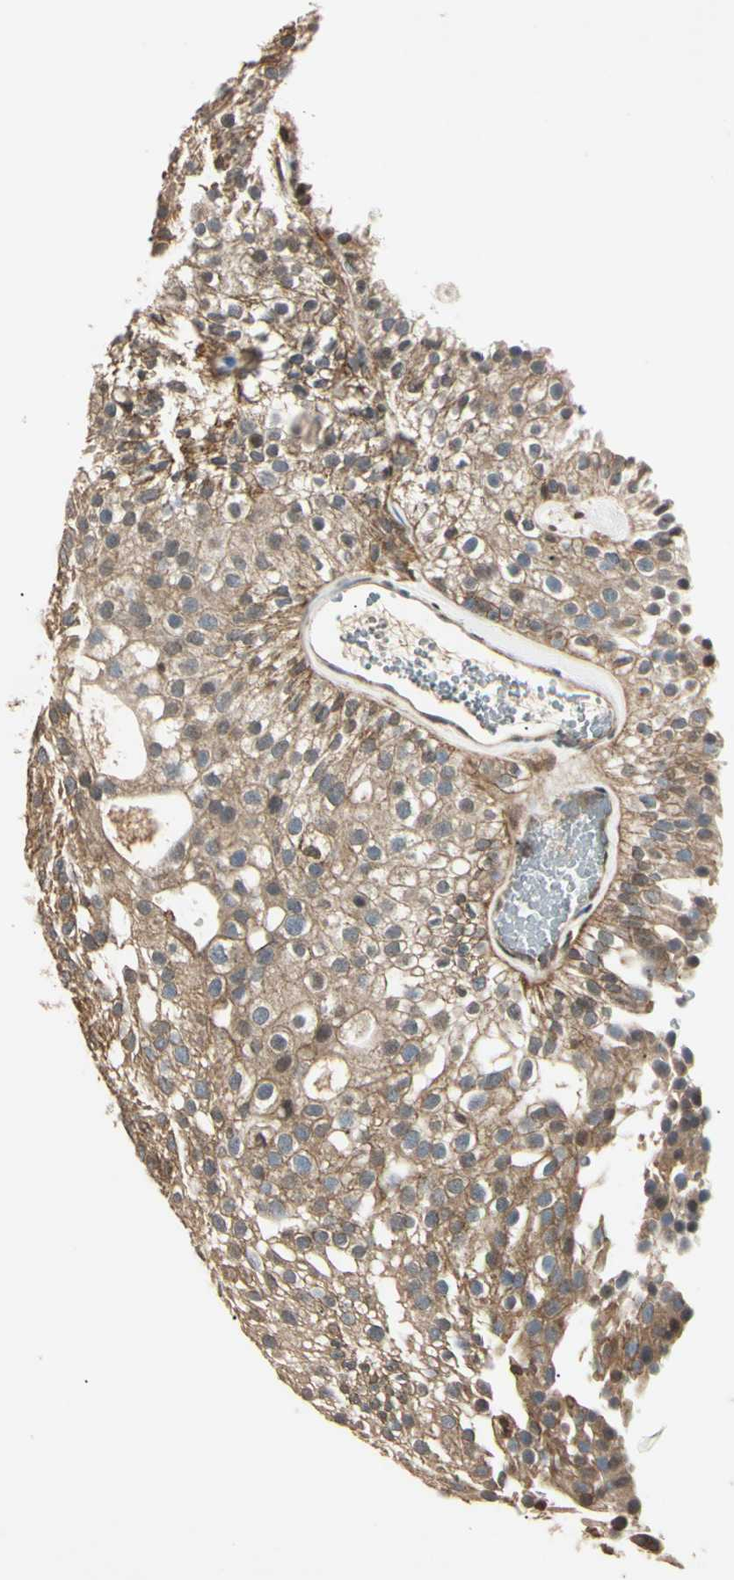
{"staining": {"intensity": "moderate", "quantity": "25%-75%", "location": "cytoplasmic/membranous"}, "tissue": "urothelial cancer", "cell_type": "Tumor cells", "image_type": "cancer", "snomed": [{"axis": "morphology", "description": "Urothelial carcinoma, Low grade"}, {"axis": "topography", "description": "Urinary bladder"}], "caption": "Tumor cells display medium levels of moderate cytoplasmic/membranous staining in about 25%-75% of cells in human low-grade urothelial carcinoma. (Brightfield microscopy of DAB IHC at high magnification).", "gene": "EPN1", "patient": {"sex": "male", "age": 78}}